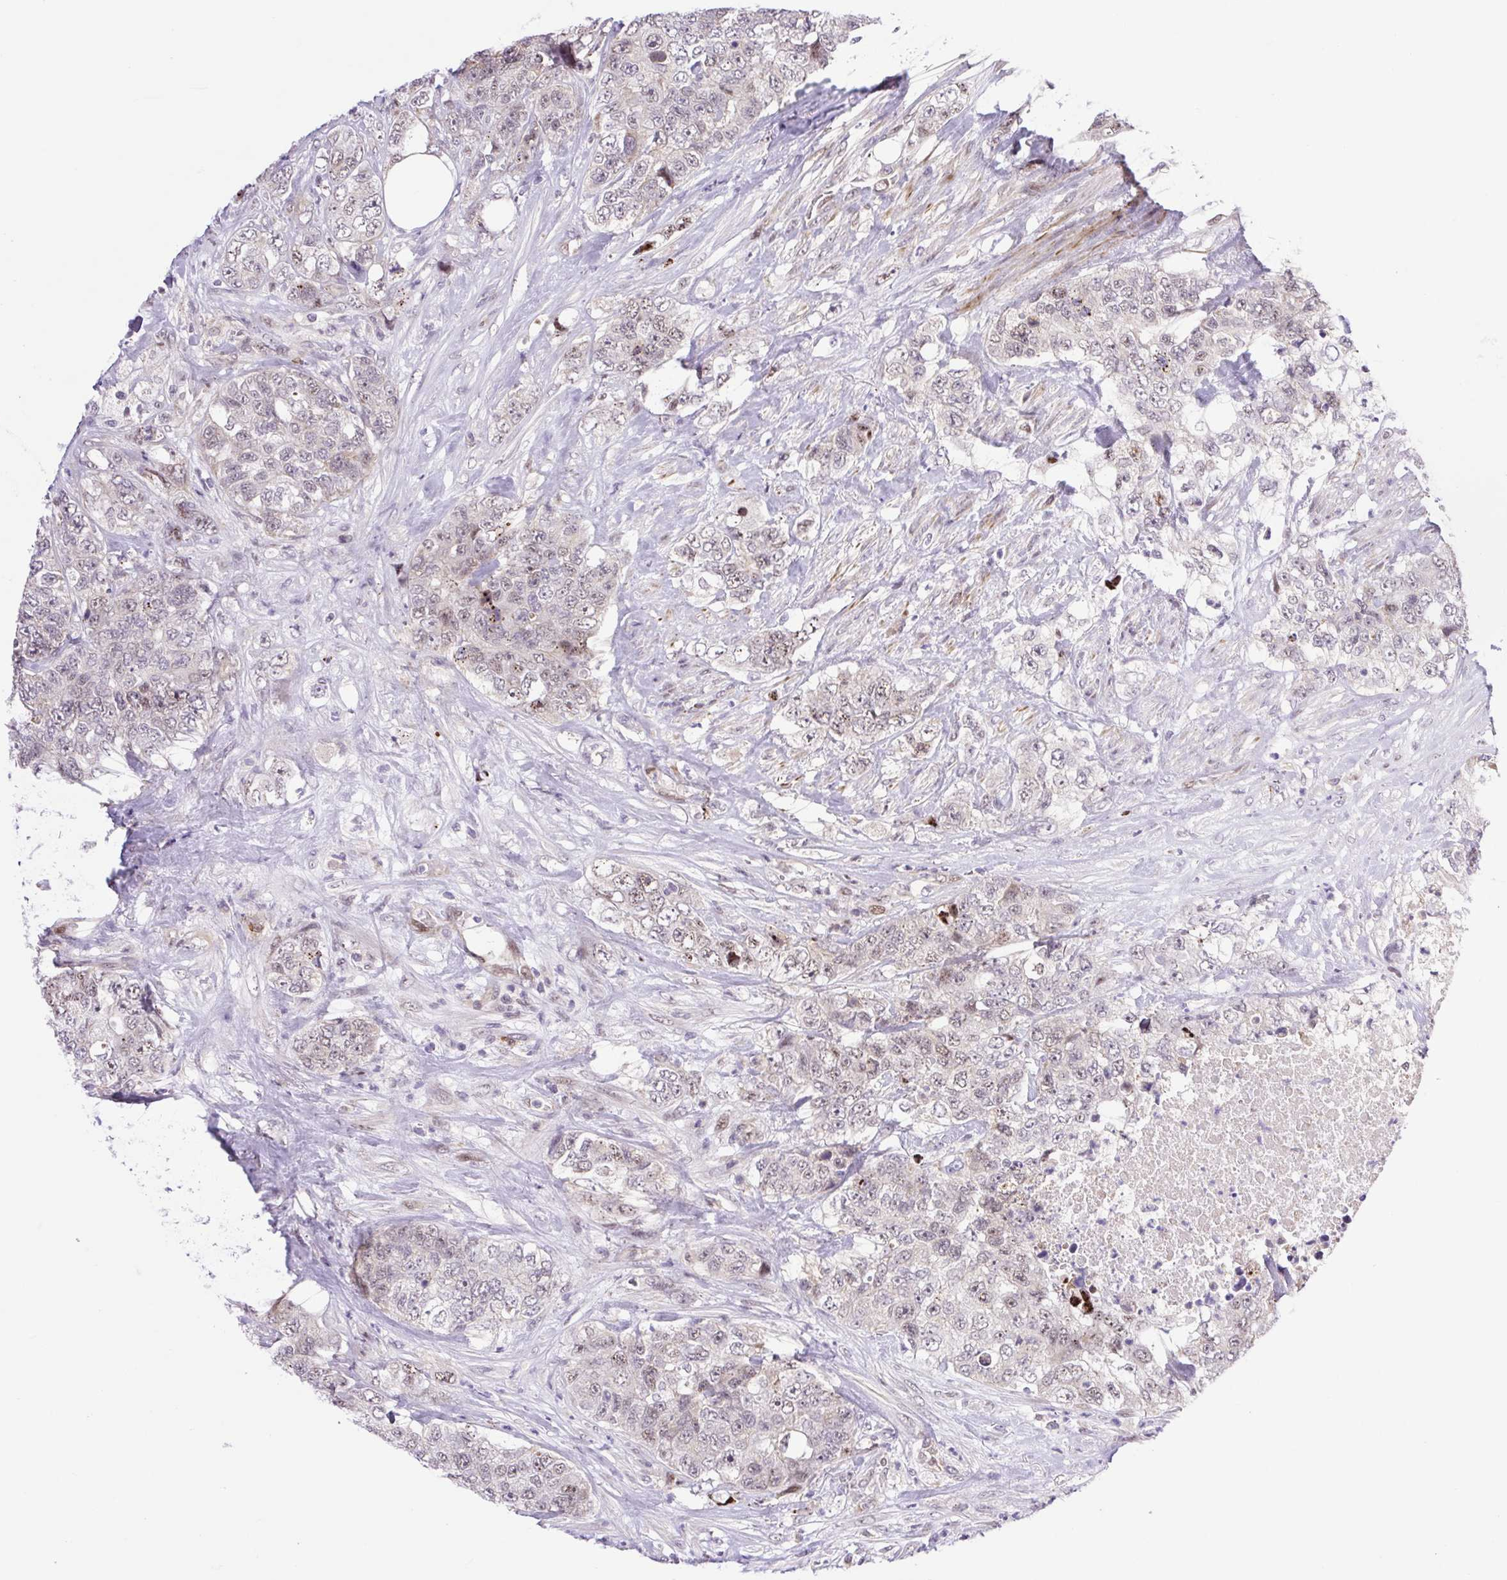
{"staining": {"intensity": "weak", "quantity": "<25%", "location": "nuclear"}, "tissue": "urothelial cancer", "cell_type": "Tumor cells", "image_type": "cancer", "snomed": [{"axis": "morphology", "description": "Urothelial carcinoma, High grade"}, {"axis": "topography", "description": "Urinary bladder"}], "caption": "Human urothelial cancer stained for a protein using immunohistochemistry (IHC) reveals no positivity in tumor cells.", "gene": "ERG", "patient": {"sex": "female", "age": 78}}